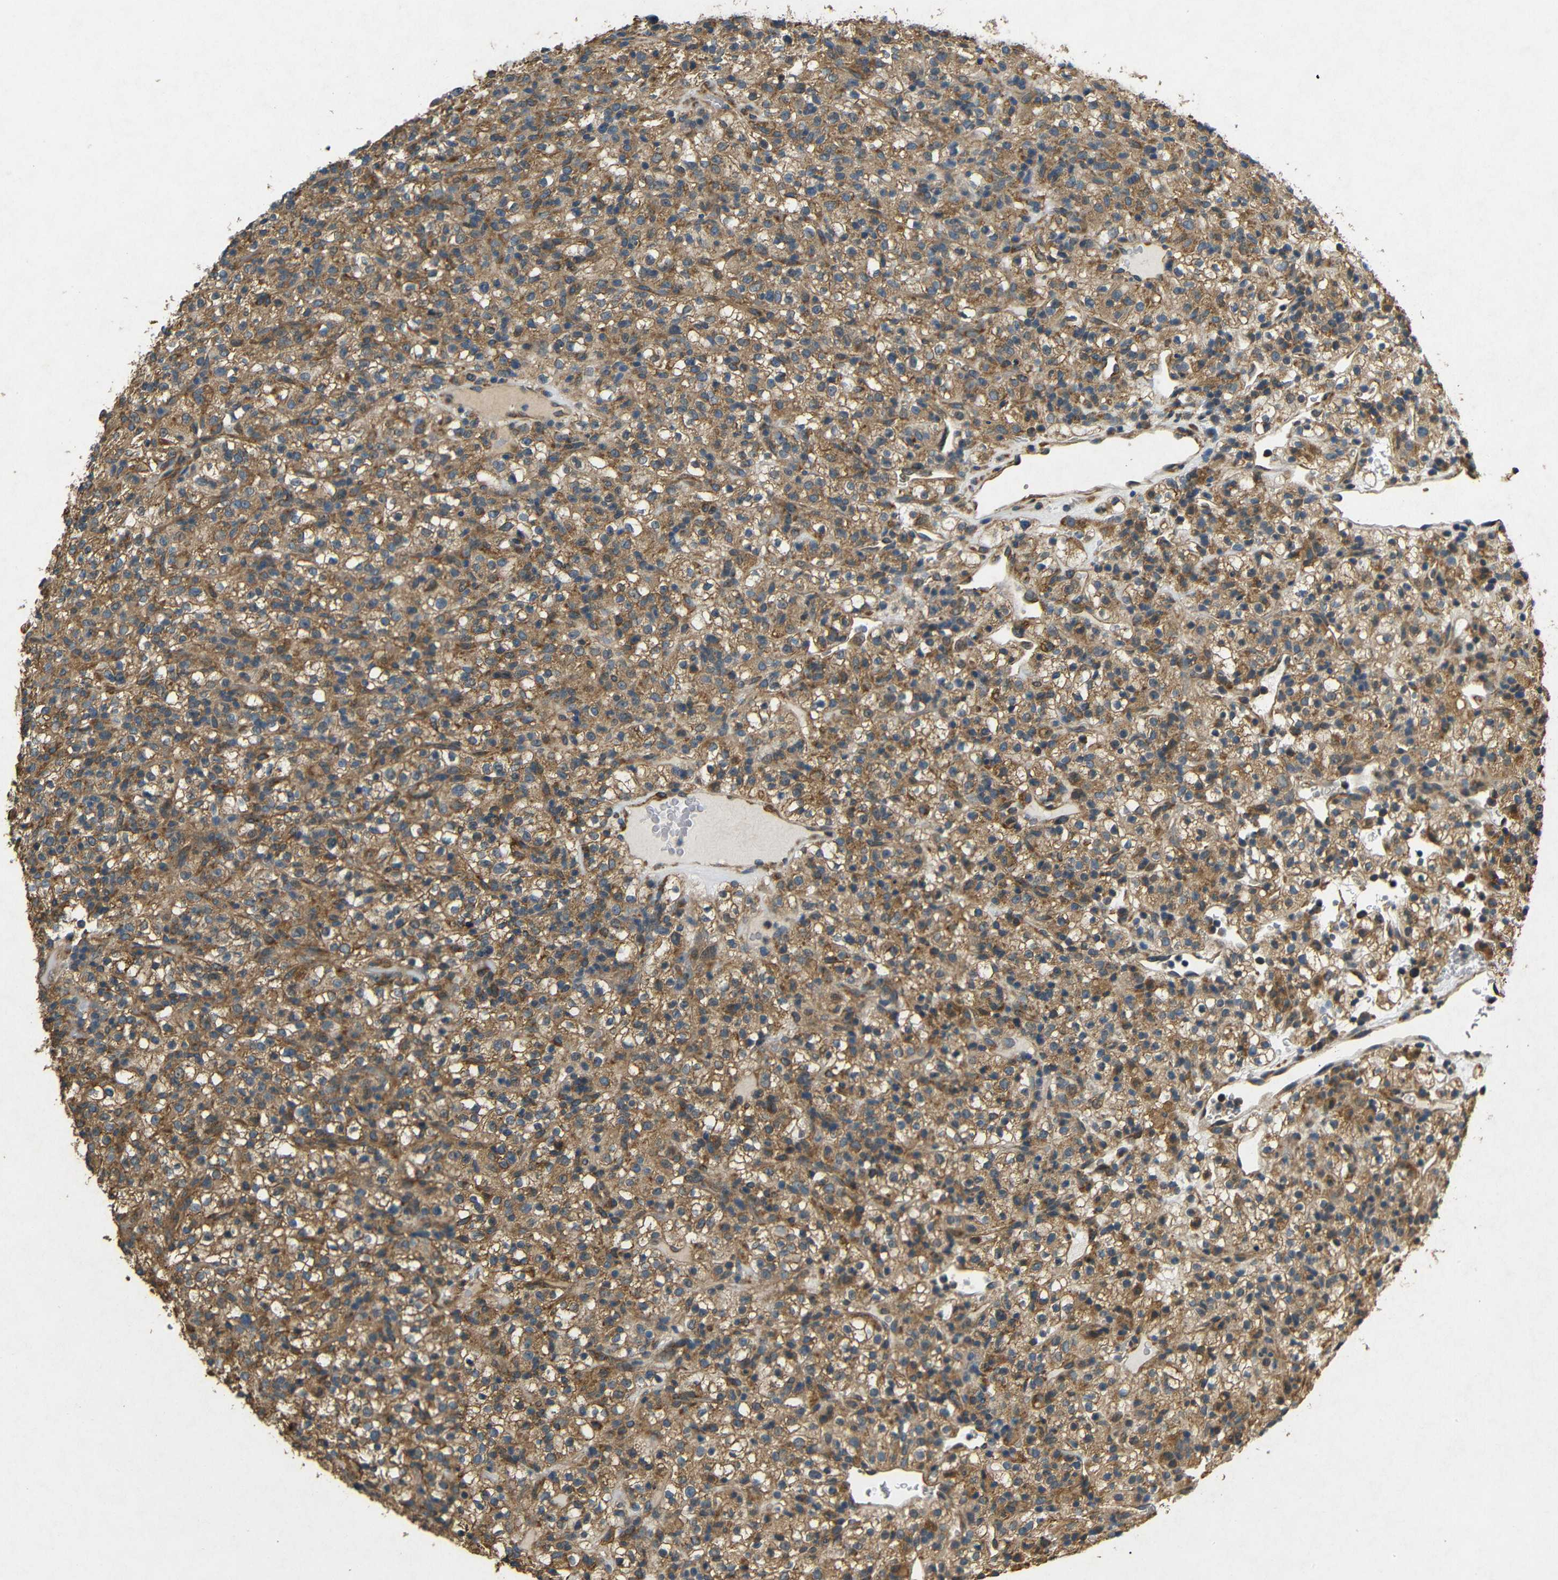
{"staining": {"intensity": "moderate", "quantity": ">75%", "location": "cytoplasmic/membranous"}, "tissue": "renal cancer", "cell_type": "Tumor cells", "image_type": "cancer", "snomed": [{"axis": "morphology", "description": "Normal tissue, NOS"}, {"axis": "morphology", "description": "Adenocarcinoma, NOS"}, {"axis": "topography", "description": "Kidney"}], "caption": "The immunohistochemical stain labels moderate cytoplasmic/membranous positivity in tumor cells of renal cancer tissue.", "gene": "BNIP3", "patient": {"sex": "female", "age": 72}}